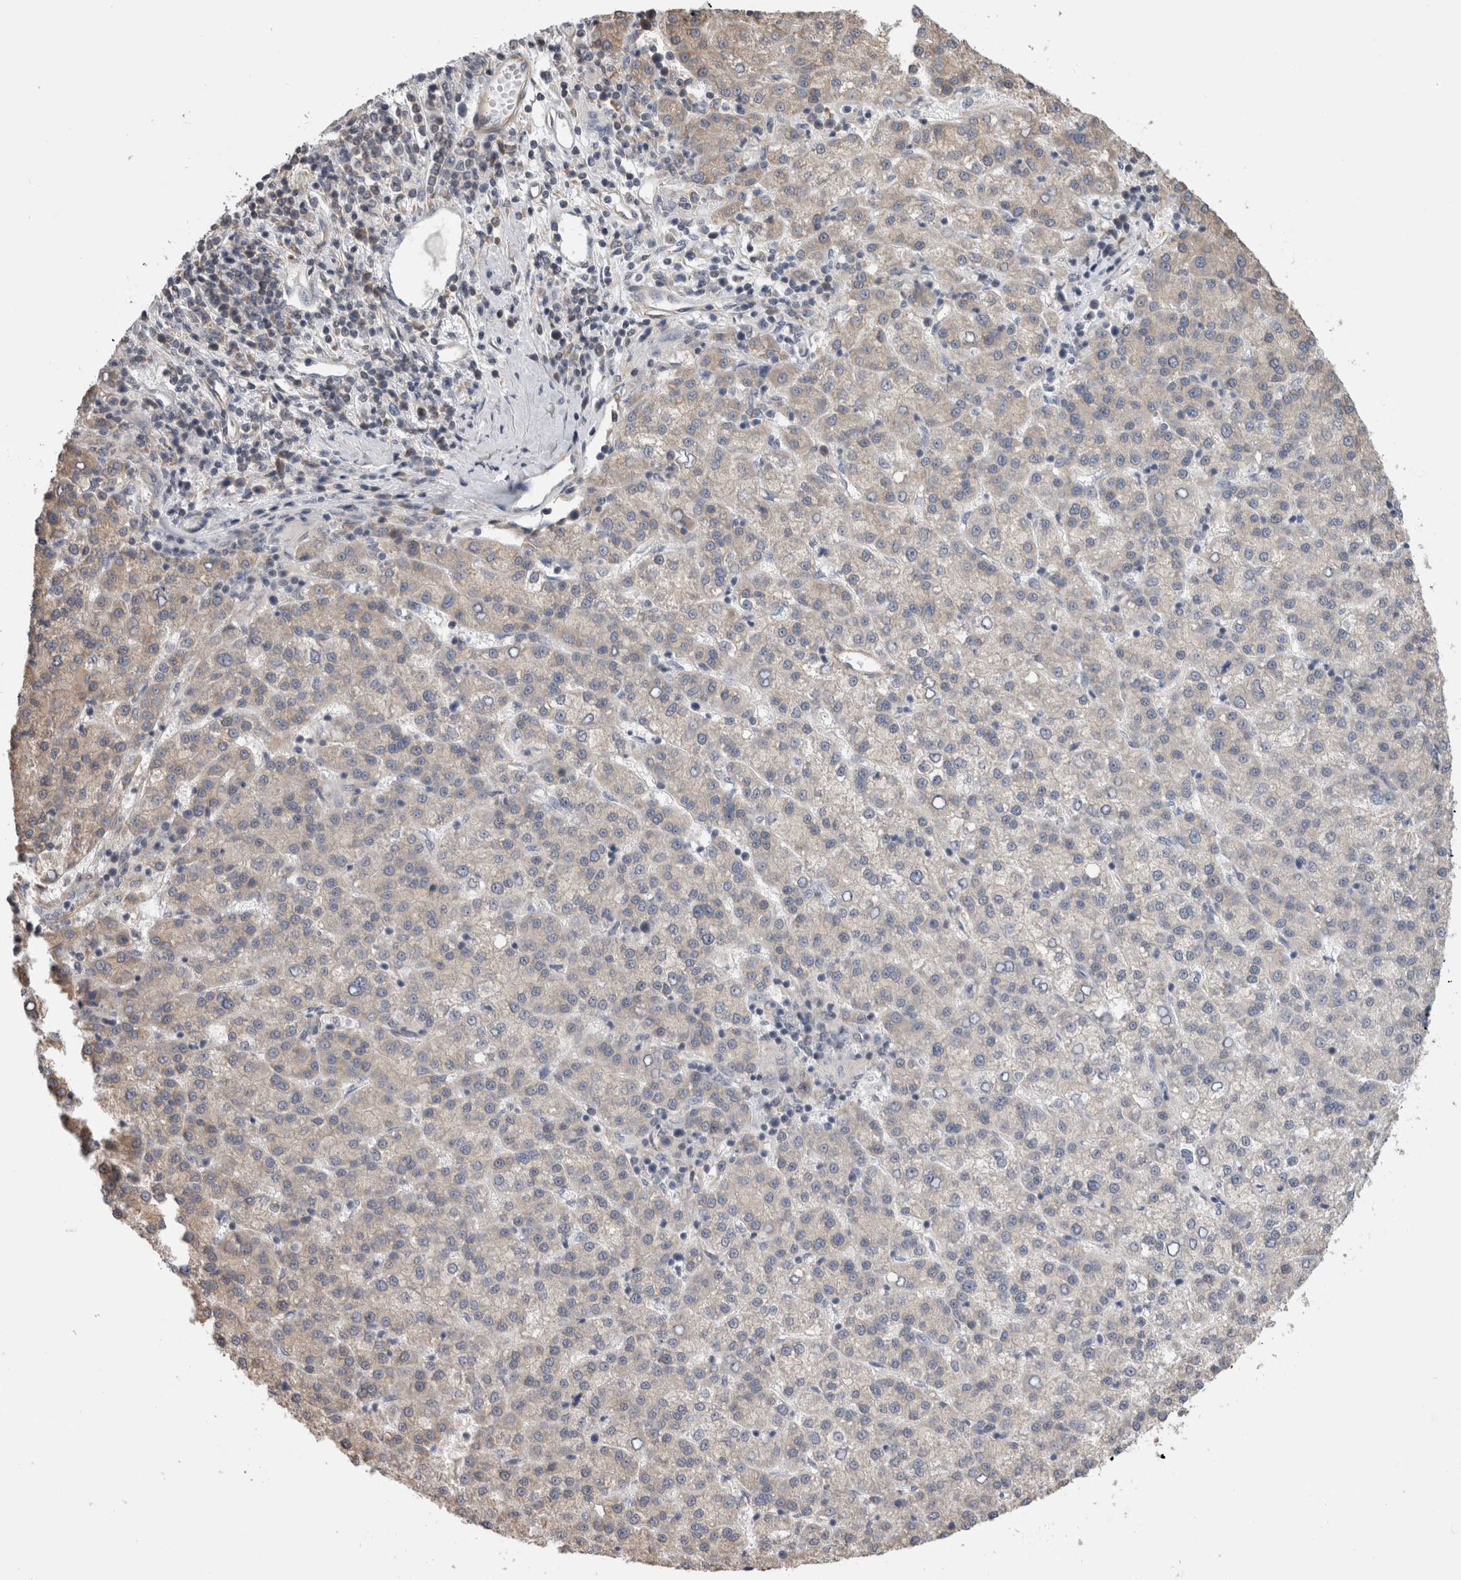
{"staining": {"intensity": "negative", "quantity": "none", "location": "none"}, "tissue": "liver cancer", "cell_type": "Tumor cells", "image_type": "cancer", "snomed": [{"axis": "morphology", "description": "Carcinoma, Hepatocellular, NOS"}, {"axis": "topography", "description": "Liver"}], "caption": "The image exhibits no significant positivity in tumor cells of liver cancer. The staining was performed using DAB to visualize the protein expression in brown, while the nuclei were stained in blue with hematoxylin (Magnification: 20x).", "gene": "SMAP2", "patient": {"sex": "female", "age": 58}}